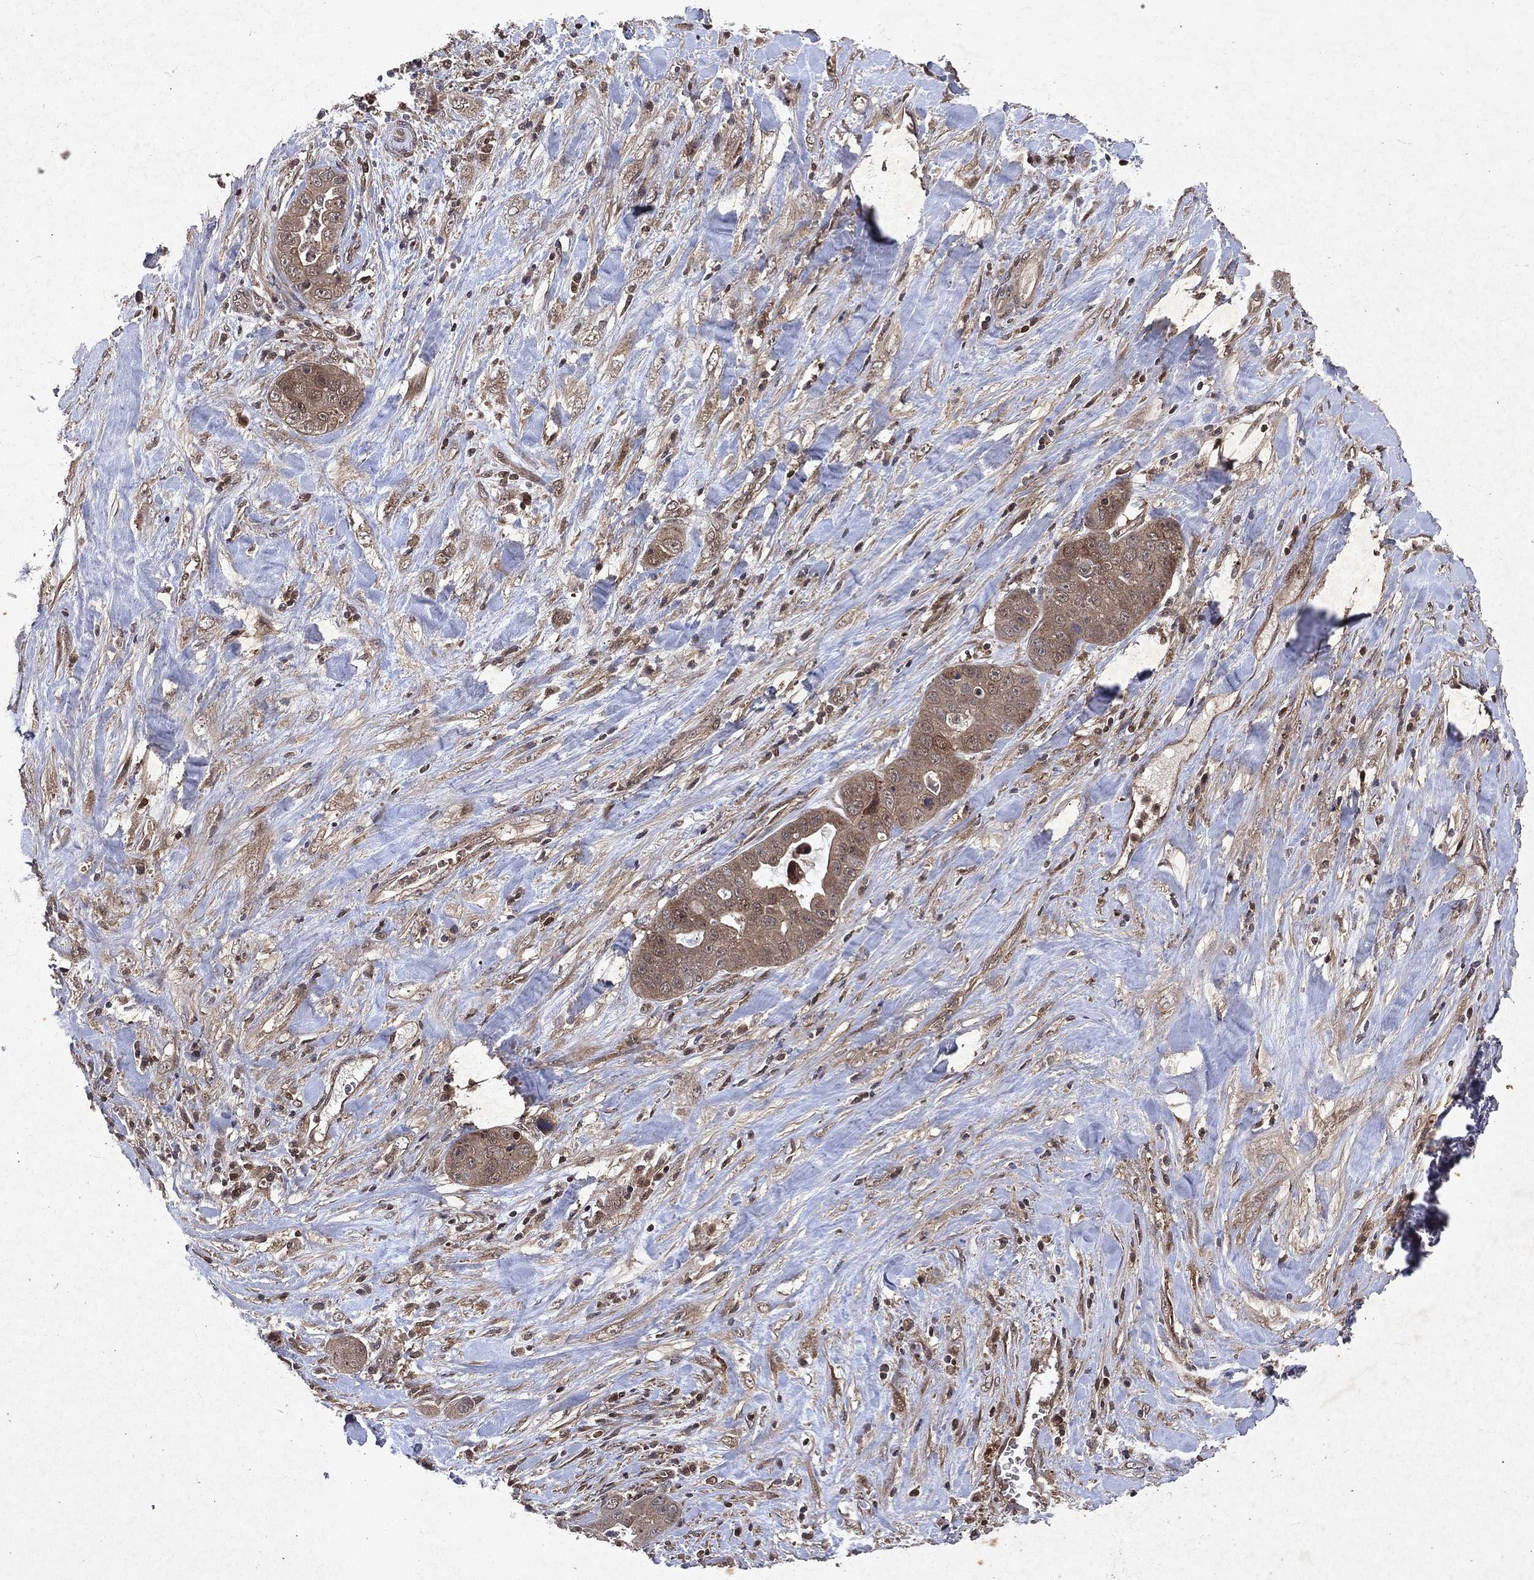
{"staining": {"intensity": "weak", "quantity": ">75%", "location": "cytoplasmic/membranous"}, "tissue": "liver cancer", "cell_type": "Tumor cells", "image_type": "cancer", "snomed": [{"axis": "morphology", "description": "Cholangiocarcinoma"}, {"axis": "topography", "description": "Liver"}], "caption": "Immunohistochemical staining of human cholangiocarcinoma (liver) shows low levels of weak cytoplasmic/membranous expression in about >75% of tumor cells. Using DAB (brown) and hematoxylin (blue) stains, captured at high magnification using brightfield microscopy.", "gene": "MTAP", "patient": {"sex": "female", "age": 52}}